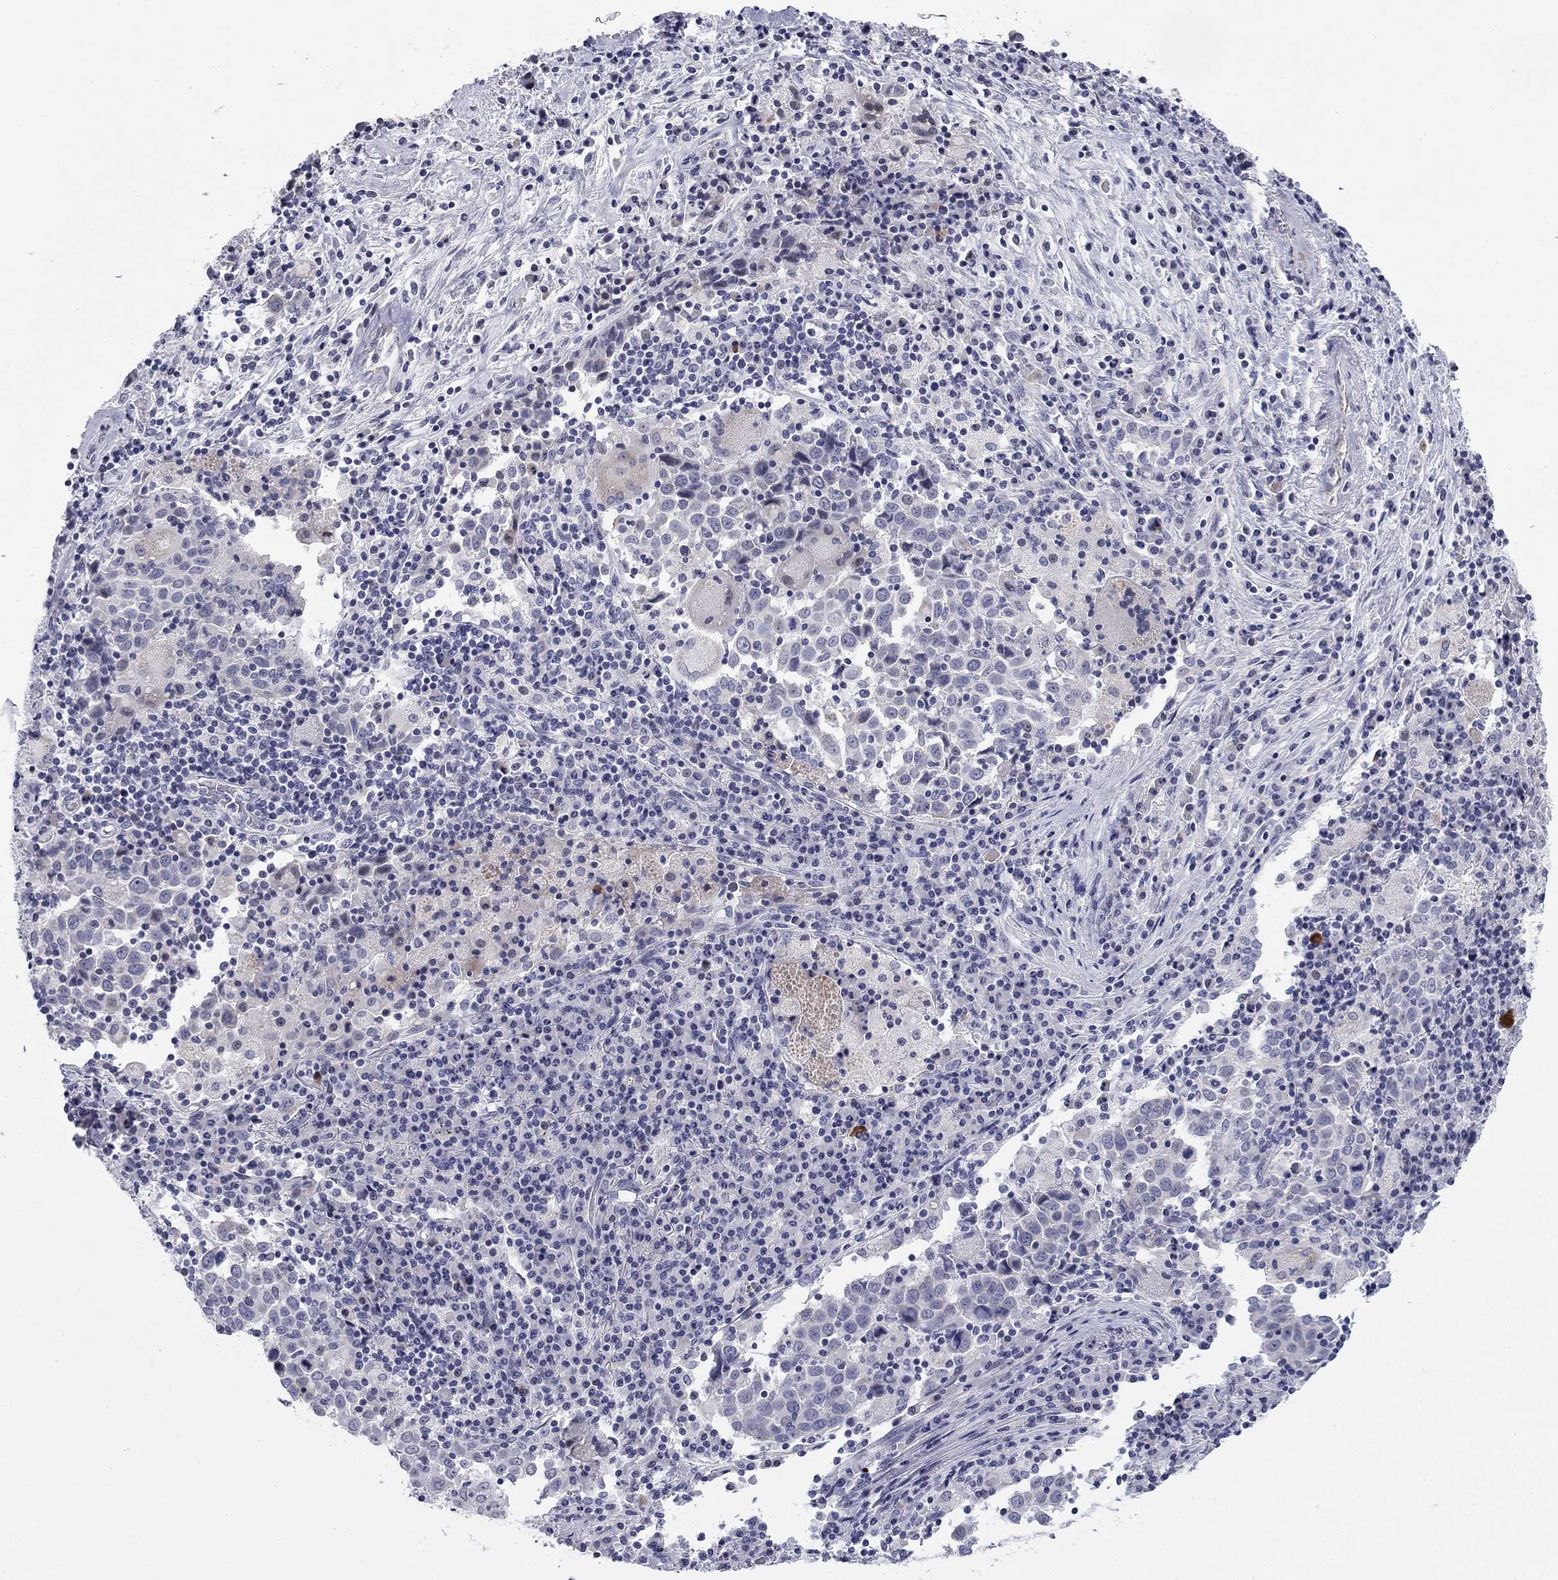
{"staining": {"intensity": "negative", "quantity": "none", "location": "none"}, "tissue": "lung cancer", "cell_type": "Tumor cells", "image_type": "cancer", "snomed": [{"axis": "morphology", "description": "Squamous cell carcinoma, NOS"}, {"axis": "topography", "description": "Lung"}], "caption": "Immunohistochemistry (IHC) of human squamous cell carcinoma (lung) displays no staining in tumor cells.", "gene": "PRPH", "patient": {"sex": "male", "age": 57}}